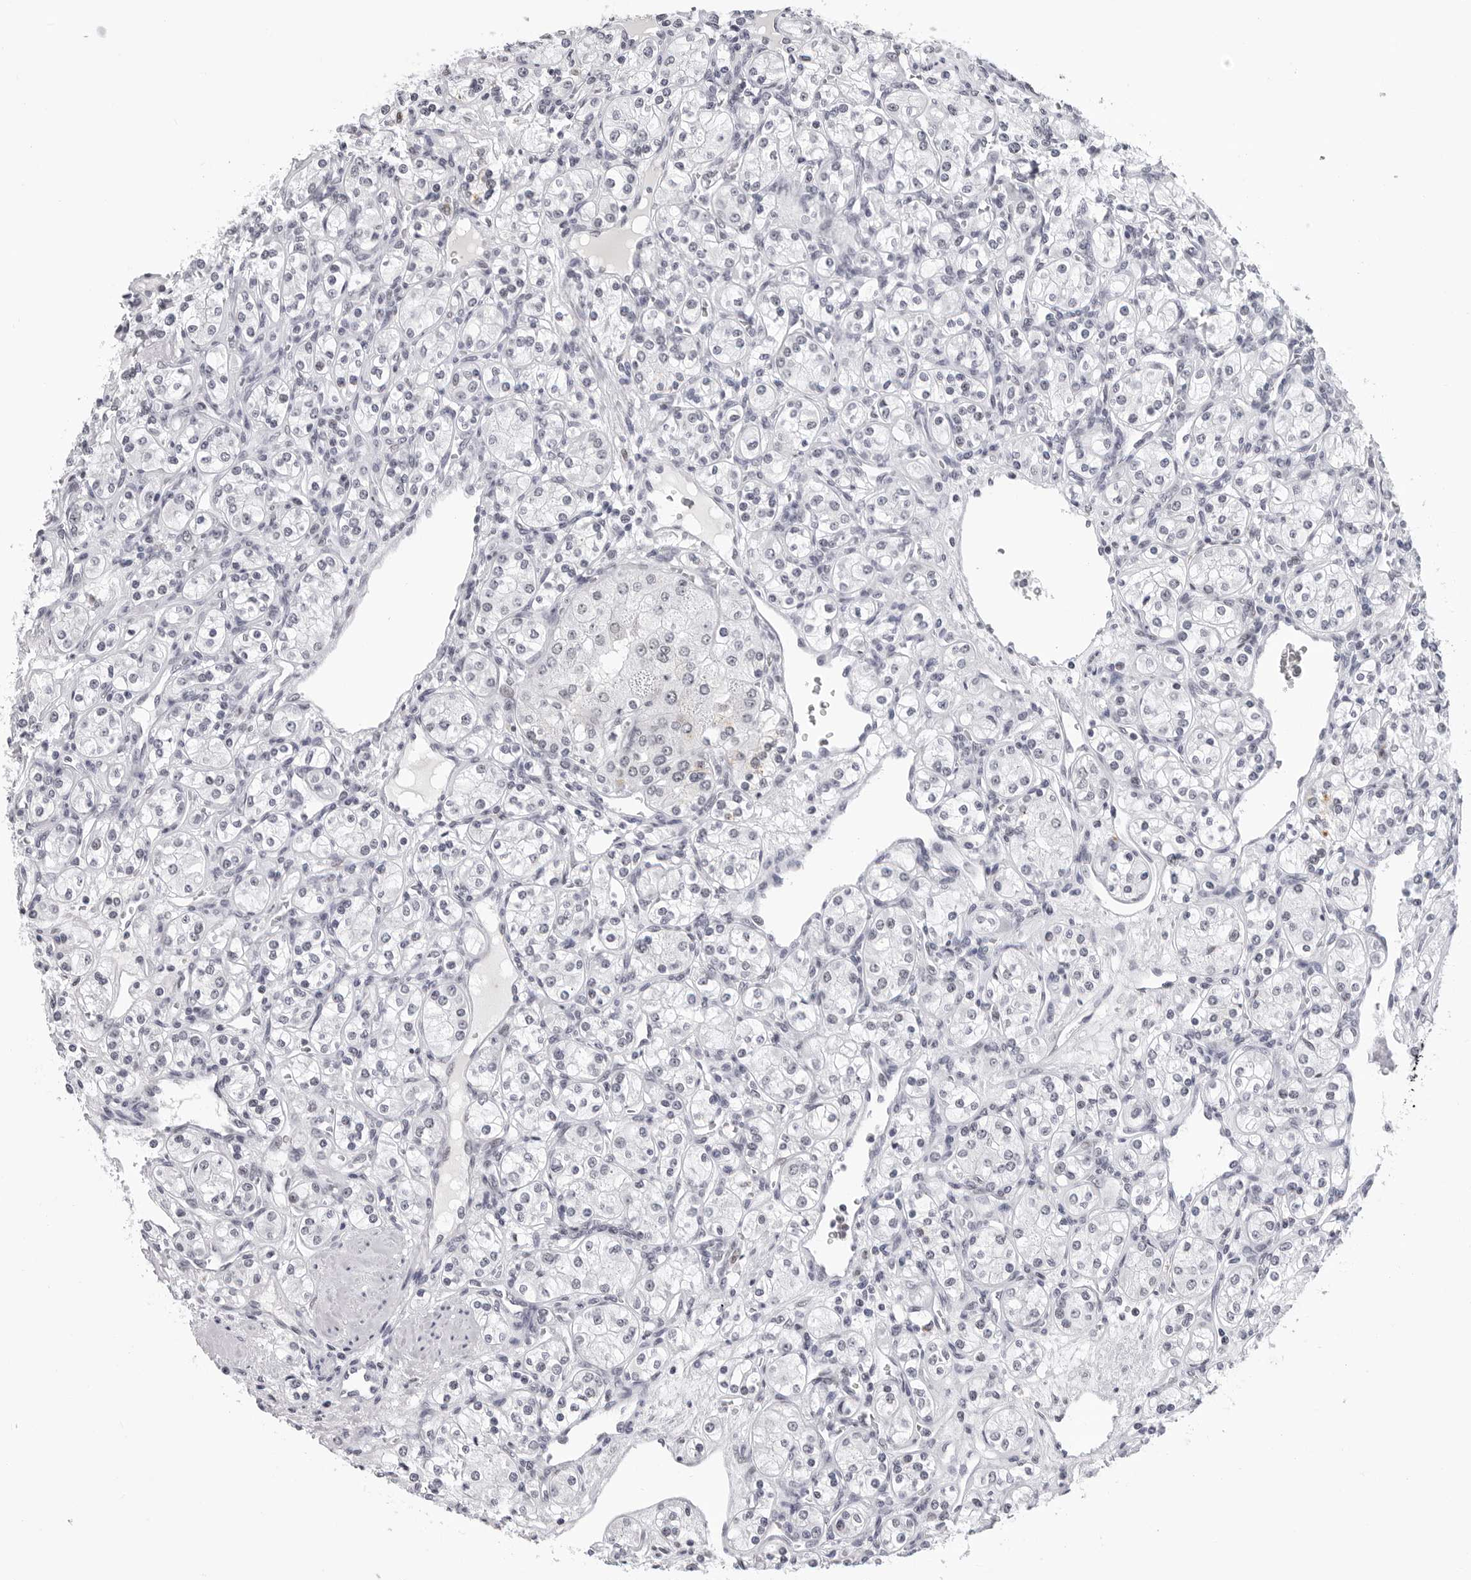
{"staining": {"intensity": "negative", "quantity": "none", "location": "none"}, "tissue": "renal cancer", "cell_type": "Tumor cells", "image_type": "cancer", "snomed": [{"axis": "morphology", "description": "Adenocarcinoma, NOS"}, {"axis": "topography", "description": "Kidney"}], "caption": "A high-resolution image shows immunohistochemistry staining of adenocarcinoma (renal), which reveals no significant staining in tumor cells. Brightfield microscopy of IHC stained with DAB (brown) and hematoxylin (blue), captured at high magnification.", "gene": "SF3B4", "patient": {"sex": "male", "age": 77}}